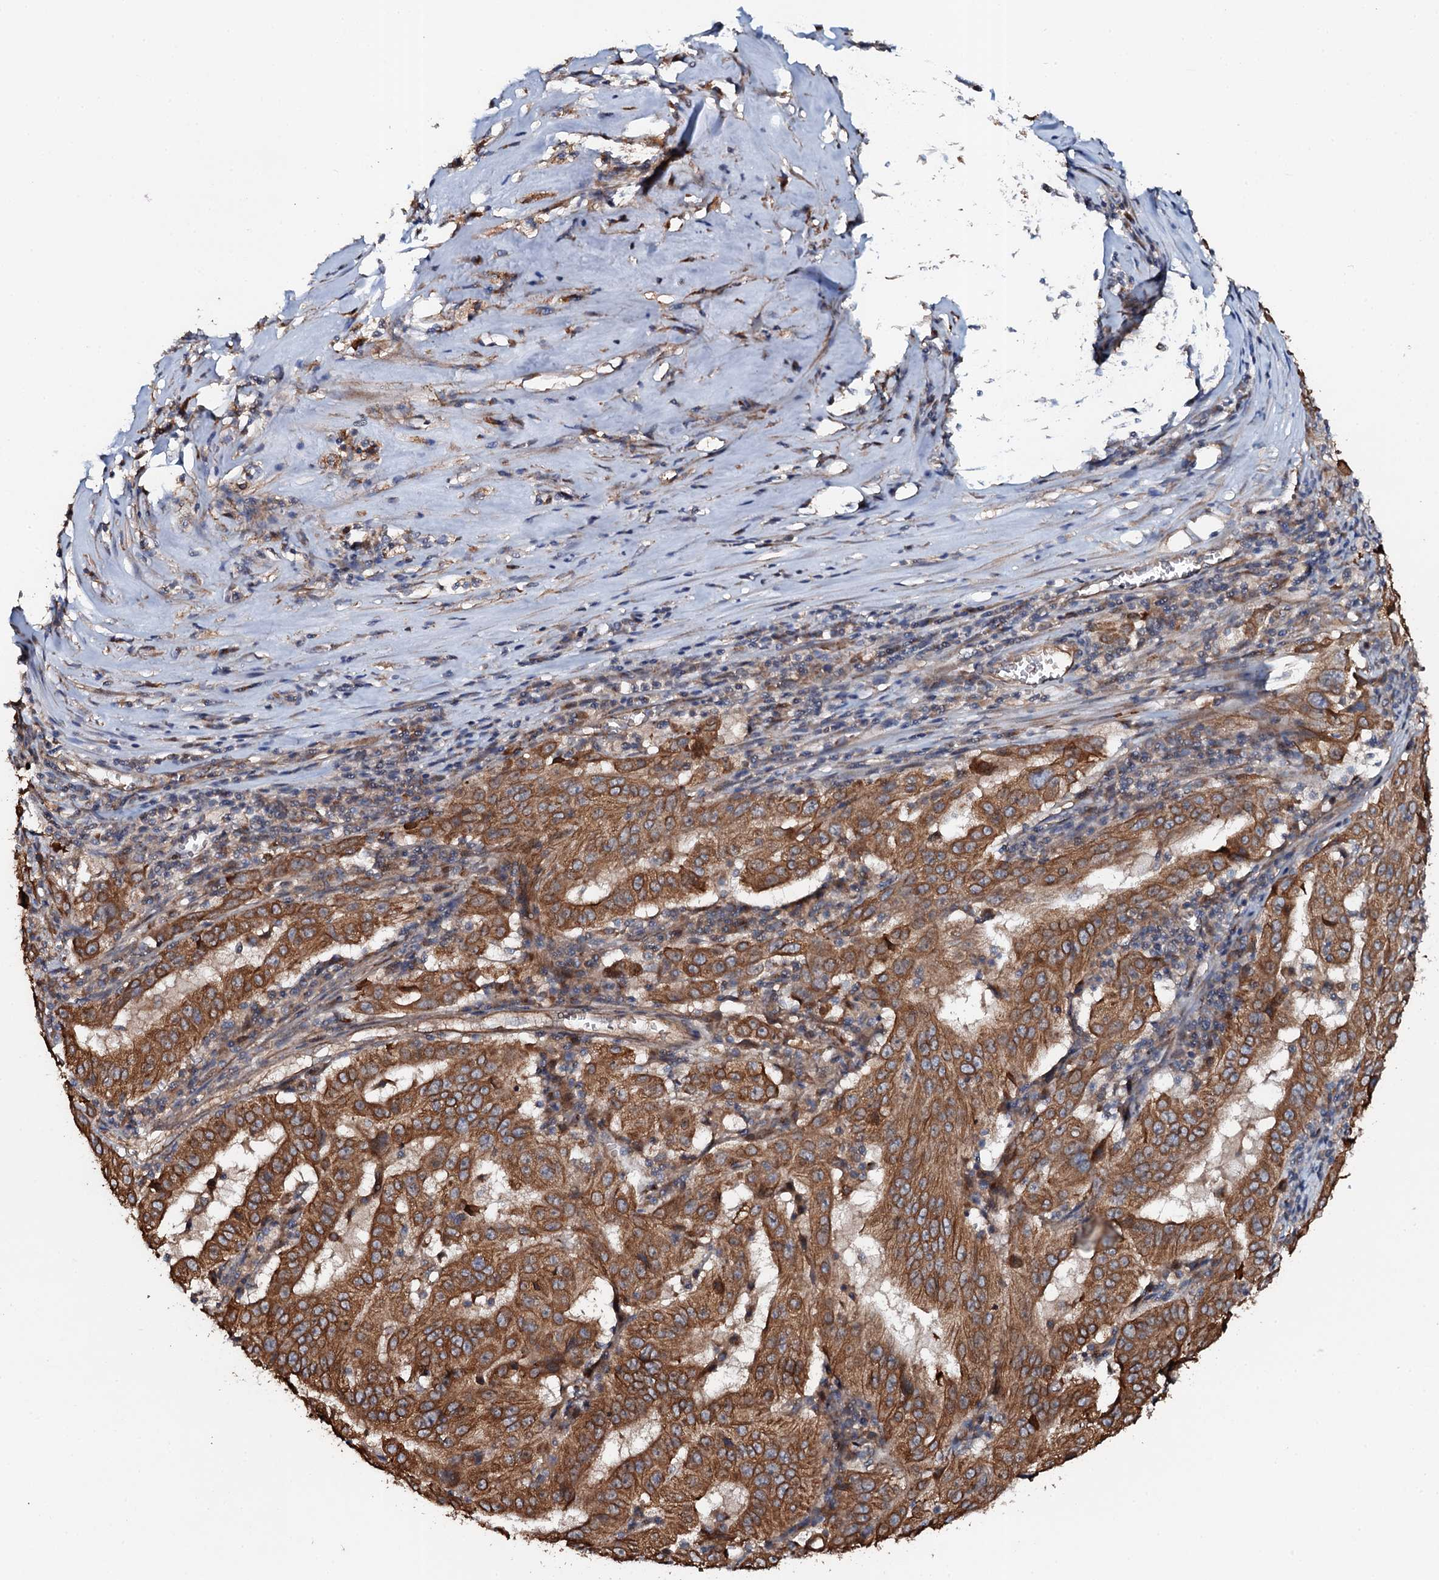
{"staining": {"intensity": "strong", "quantity": ">75%", "location": "cytoplasmic/membranous"}, "tissue": "pancreatic cancer", "cell_type": "Tumor cells", "image_type": "cancer", "snomed": [{"axis": "morphology", "description": "Adenocarcinoma, NOS"}, {"axis": "topography", "description": "Pancreas"}], "caption": "Pancreatic cancer was stained to show a protein in brown. There is high levels of strong cytoplasmic/membranous expression in about >75% of tumor cells. The staining was performed using DAB (3,3'-diaminobenzidine) to visualize the protein expression in brown, while the nuclei were stained in blue with hematoxylin (Magnification: 20x).", "gene": "GLCE", "patient": {"sex": "male", "age": 63}}